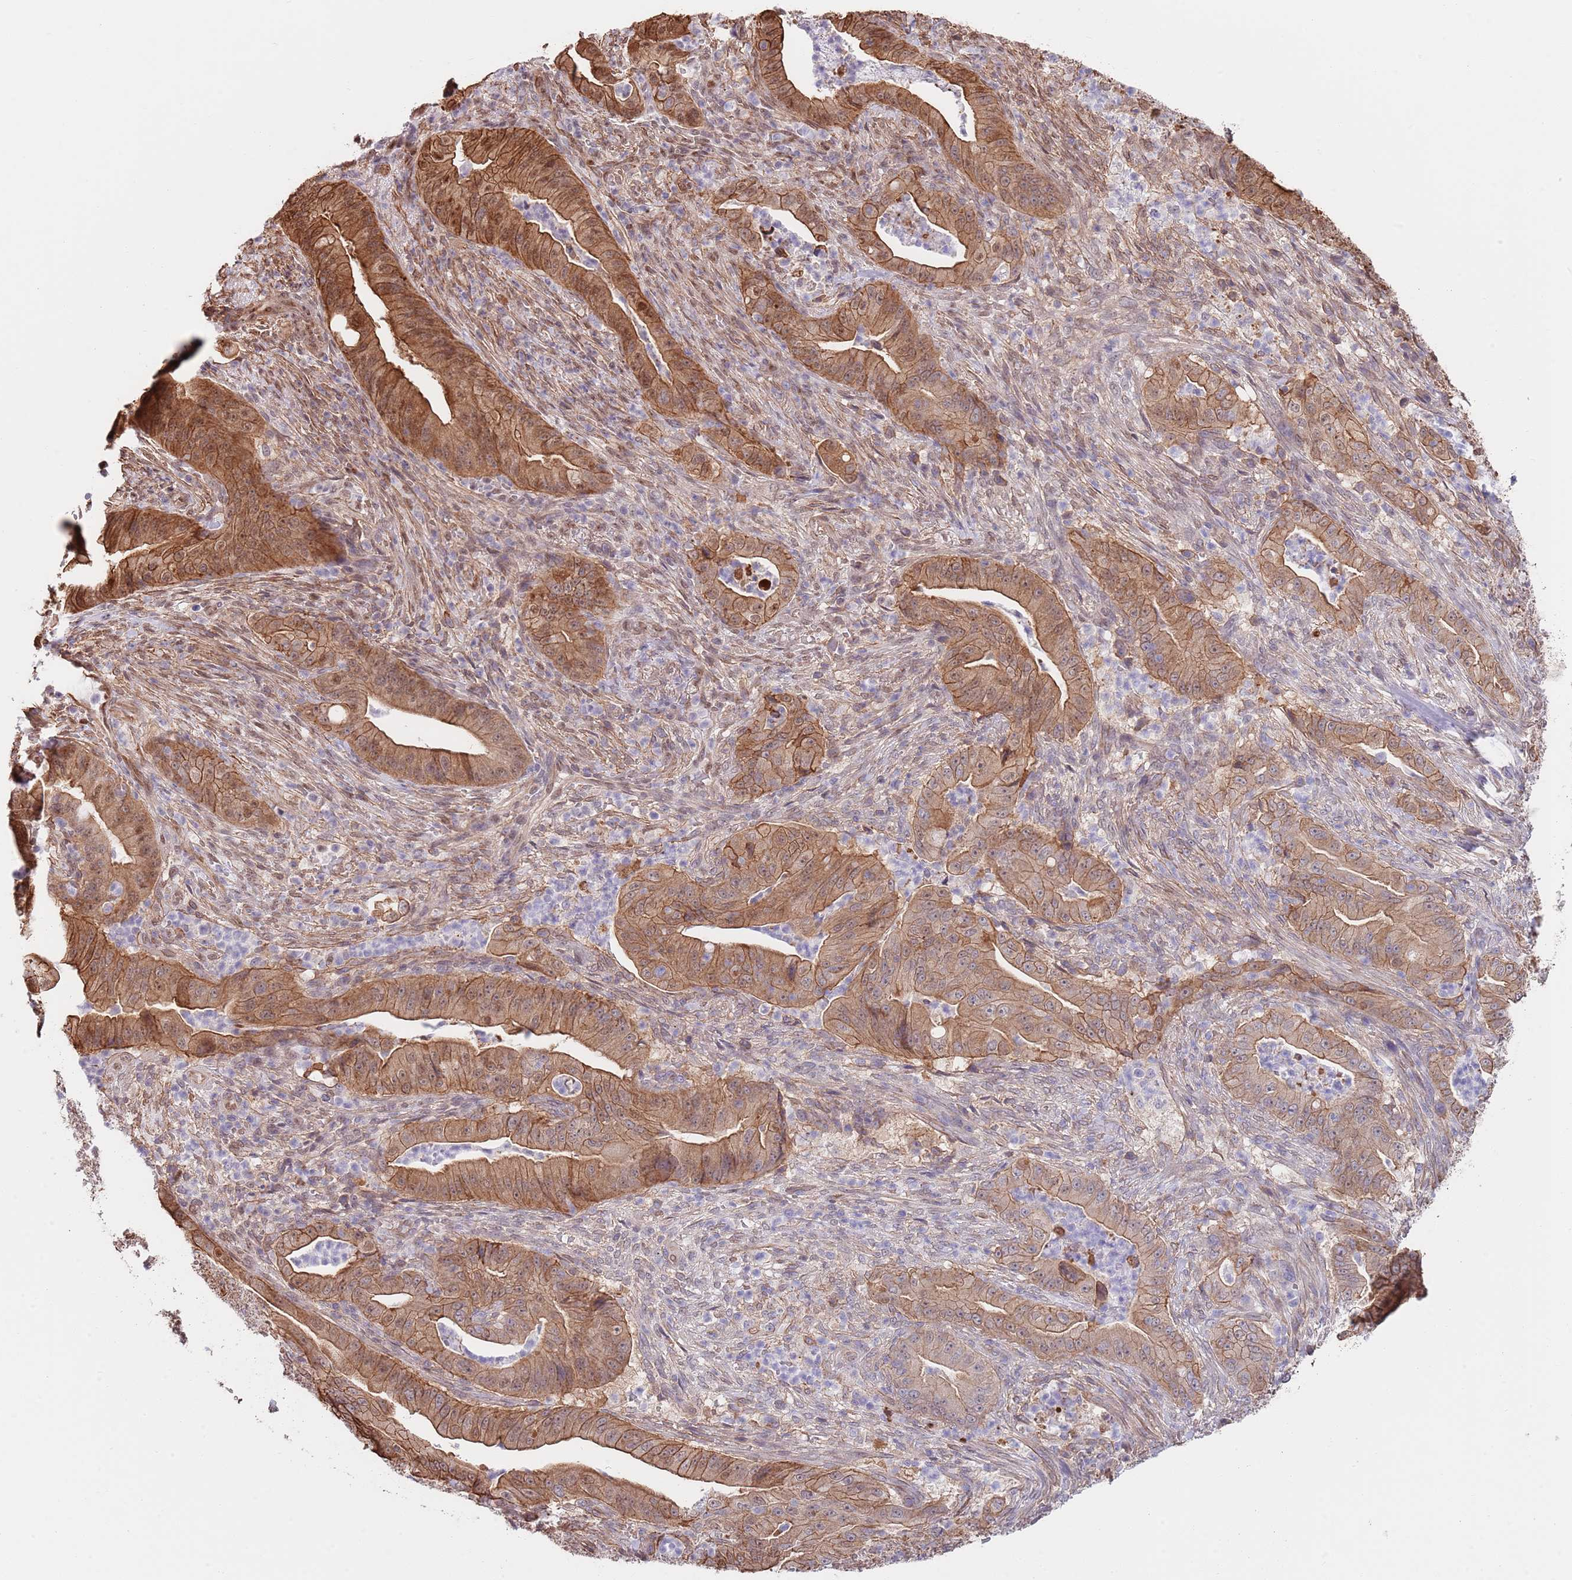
{"staining": {"intensity": "strong", "quantity": ">75%", "location": "cytoplasmic/membranous,nuclear"}, "tissue": "pancreatic cancer", "cell_type": "Tumor cells", "image_type": "cancer", "snomed": [{"axis": "morphology", "description": "Adenocarcinoma, NOS"}, {"axis": "topography", "description": "Pancreas"}], "caption": "A high amount of strong cytoplasmic/membranous and nuclear expression is seen in approximately >75% of tumor cells in pancreatic adenocarcinoma tissue.", "gene": "BPNT1", "patient": {"sex": "male", "age": 71}}